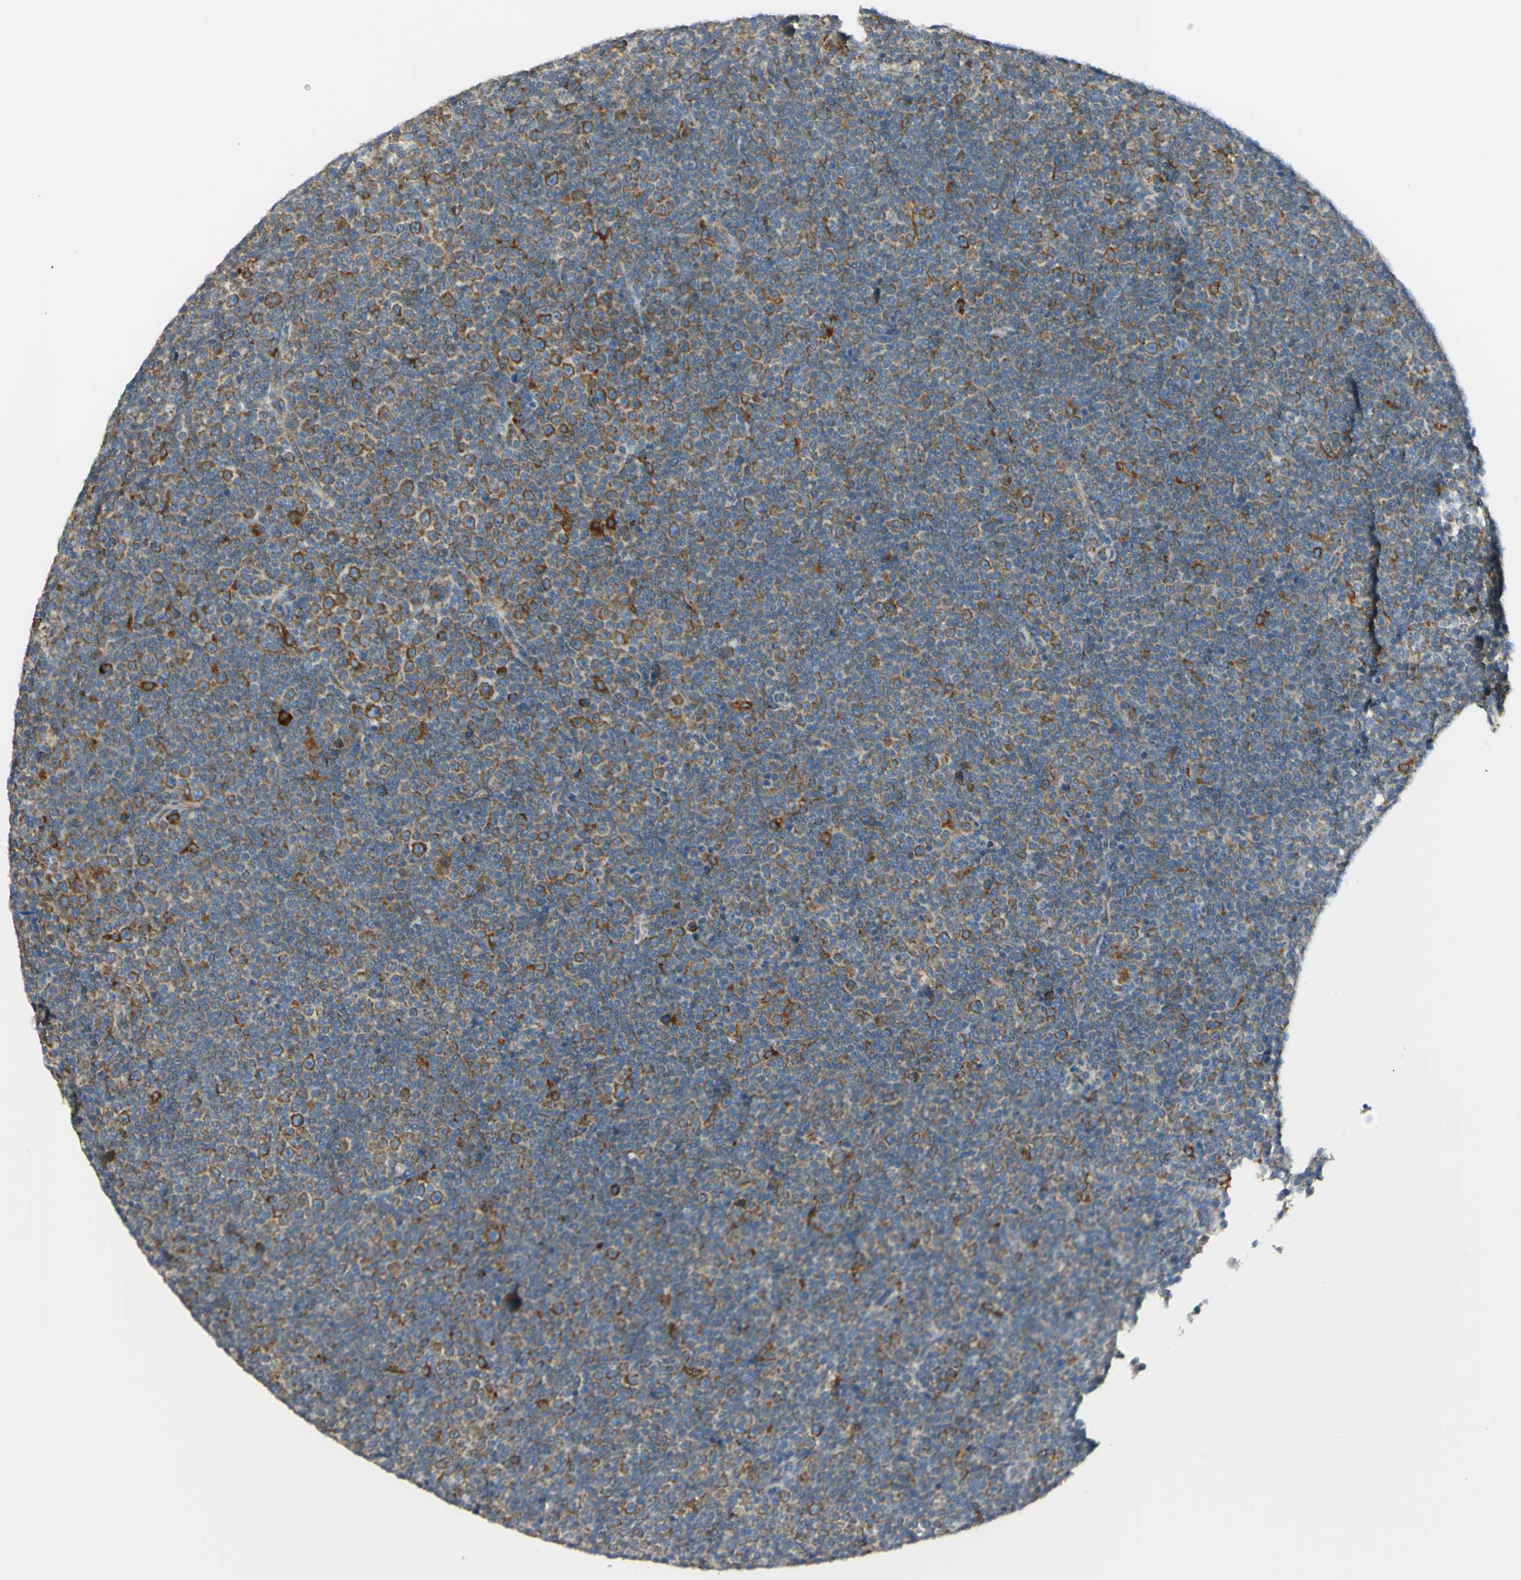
{"staining": {"intensity": "moderate", "quantity": "25%-75%", "location": "cytoplasmic/membranous"}, "tissue": "lymphoma", "cell_type": "Tumor cells", "image_type": "cancer", "snomed": [{"axis": "morphology", "description": "Malignant lymphoma, non-Hodgkin's type, Low grade"}, {"axis": "topography", "description": "Lymph node"}], "caption": "Moderate cytoplasmic/membranous positivity is identified in about 25%-75% of tumor cells in low-grade malignant lymphoma, non-Hodgkin's type.", "gene": "MANF", "patient": {"sex": "female", "age": 67}}